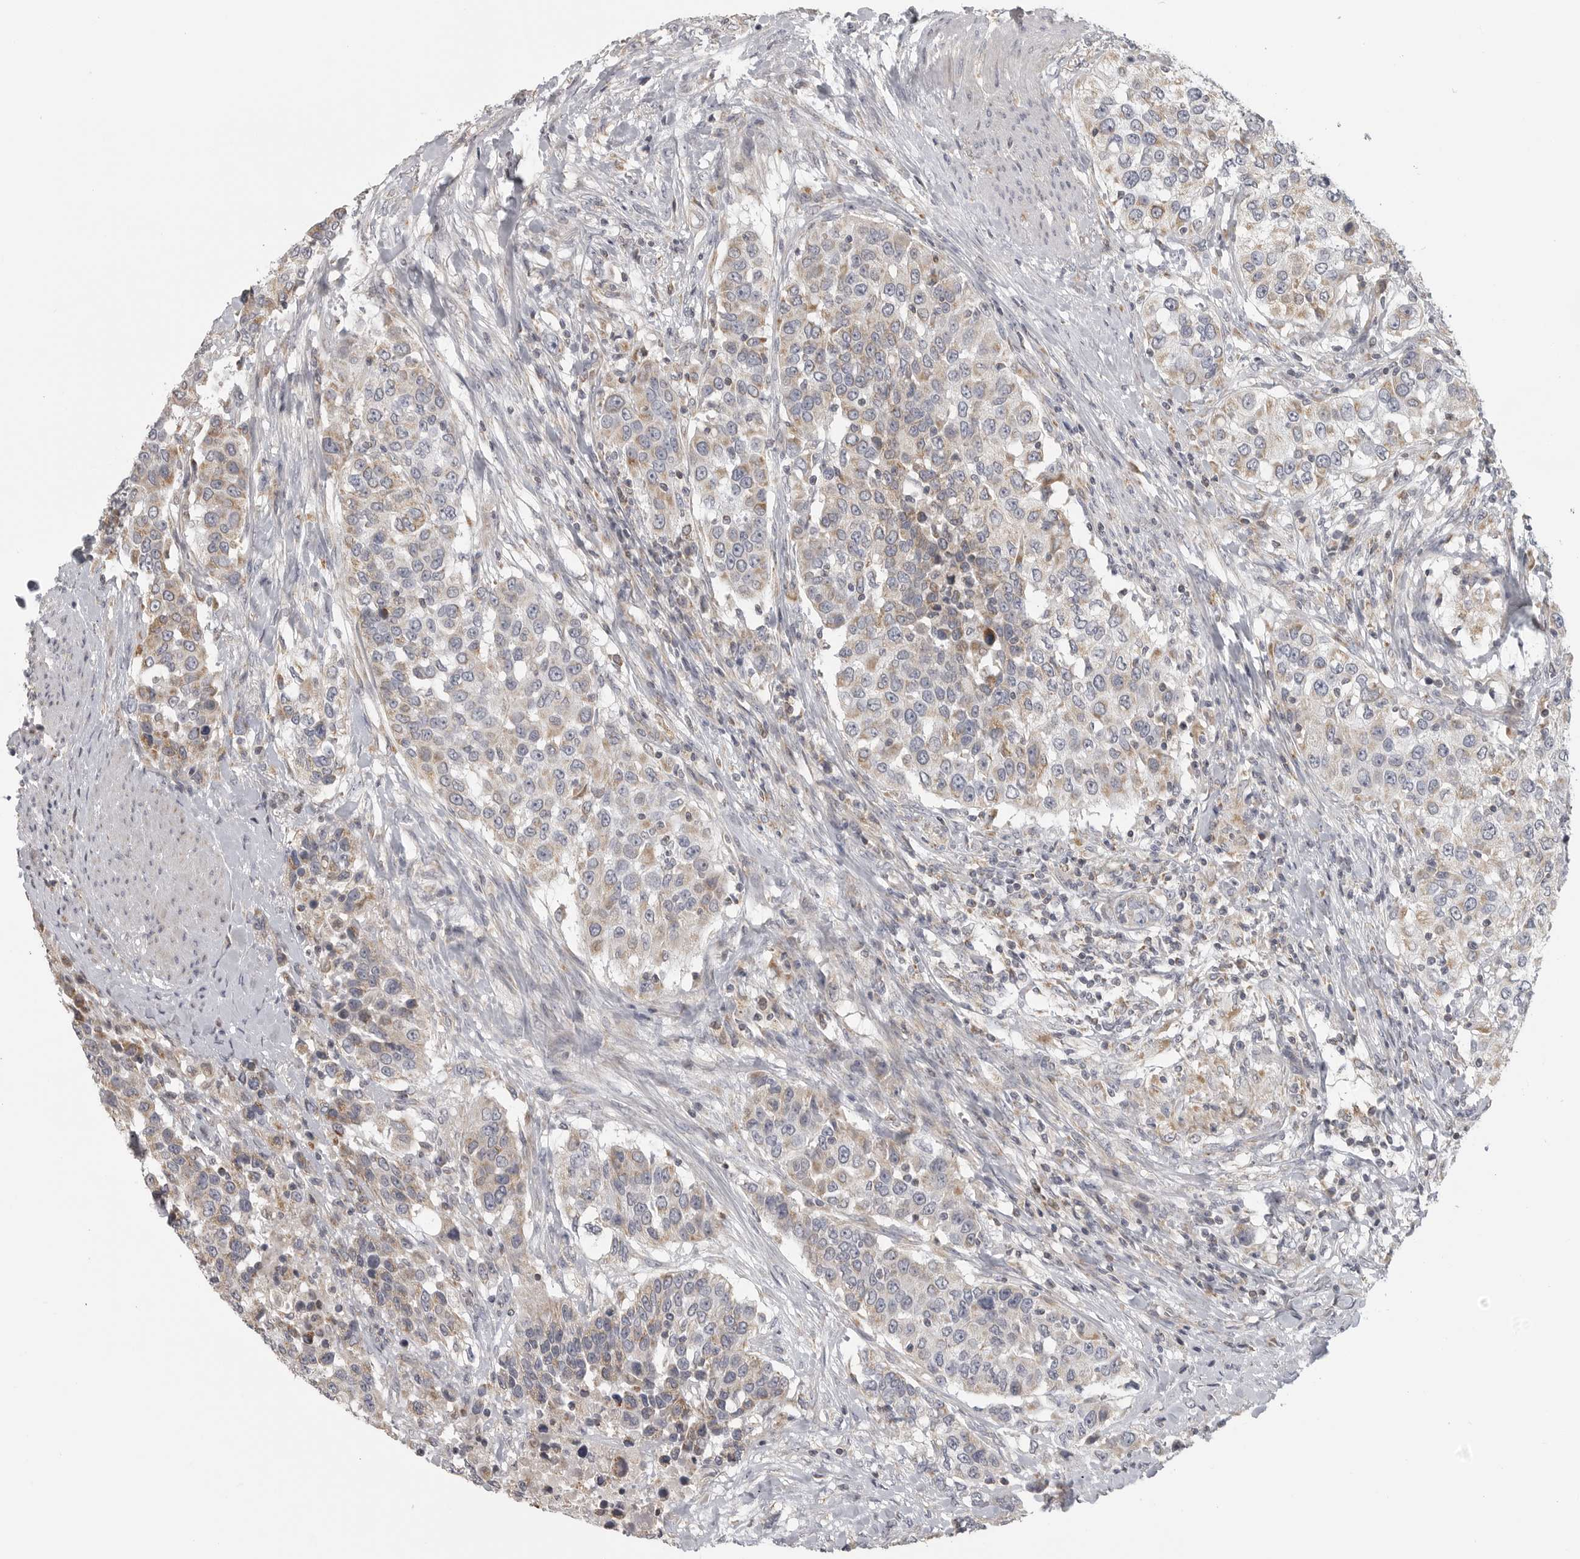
{"staining": {"intensity": "weak", "quantity": "25%-75%", "location": "cytoplasmic/membranous"}, "tissue": "urothelial cancer", "cell_type": "Tumor cells", "image_type": "cancer", "snomed": [{"axis": "morphology", "description": "Urothelial carcinoma, High grade"}, {"axis": "topography", "description": "Urinary bladder"}], "caption": "This micrograph reveals IHC staining of urothelial carcinoma (high-grade), with low weak cytoplasmic/membranous expression in about 25%-75% of tumor cells.", "gene": "RXFP3", "patient": {"sex": "female", "age": 80}}